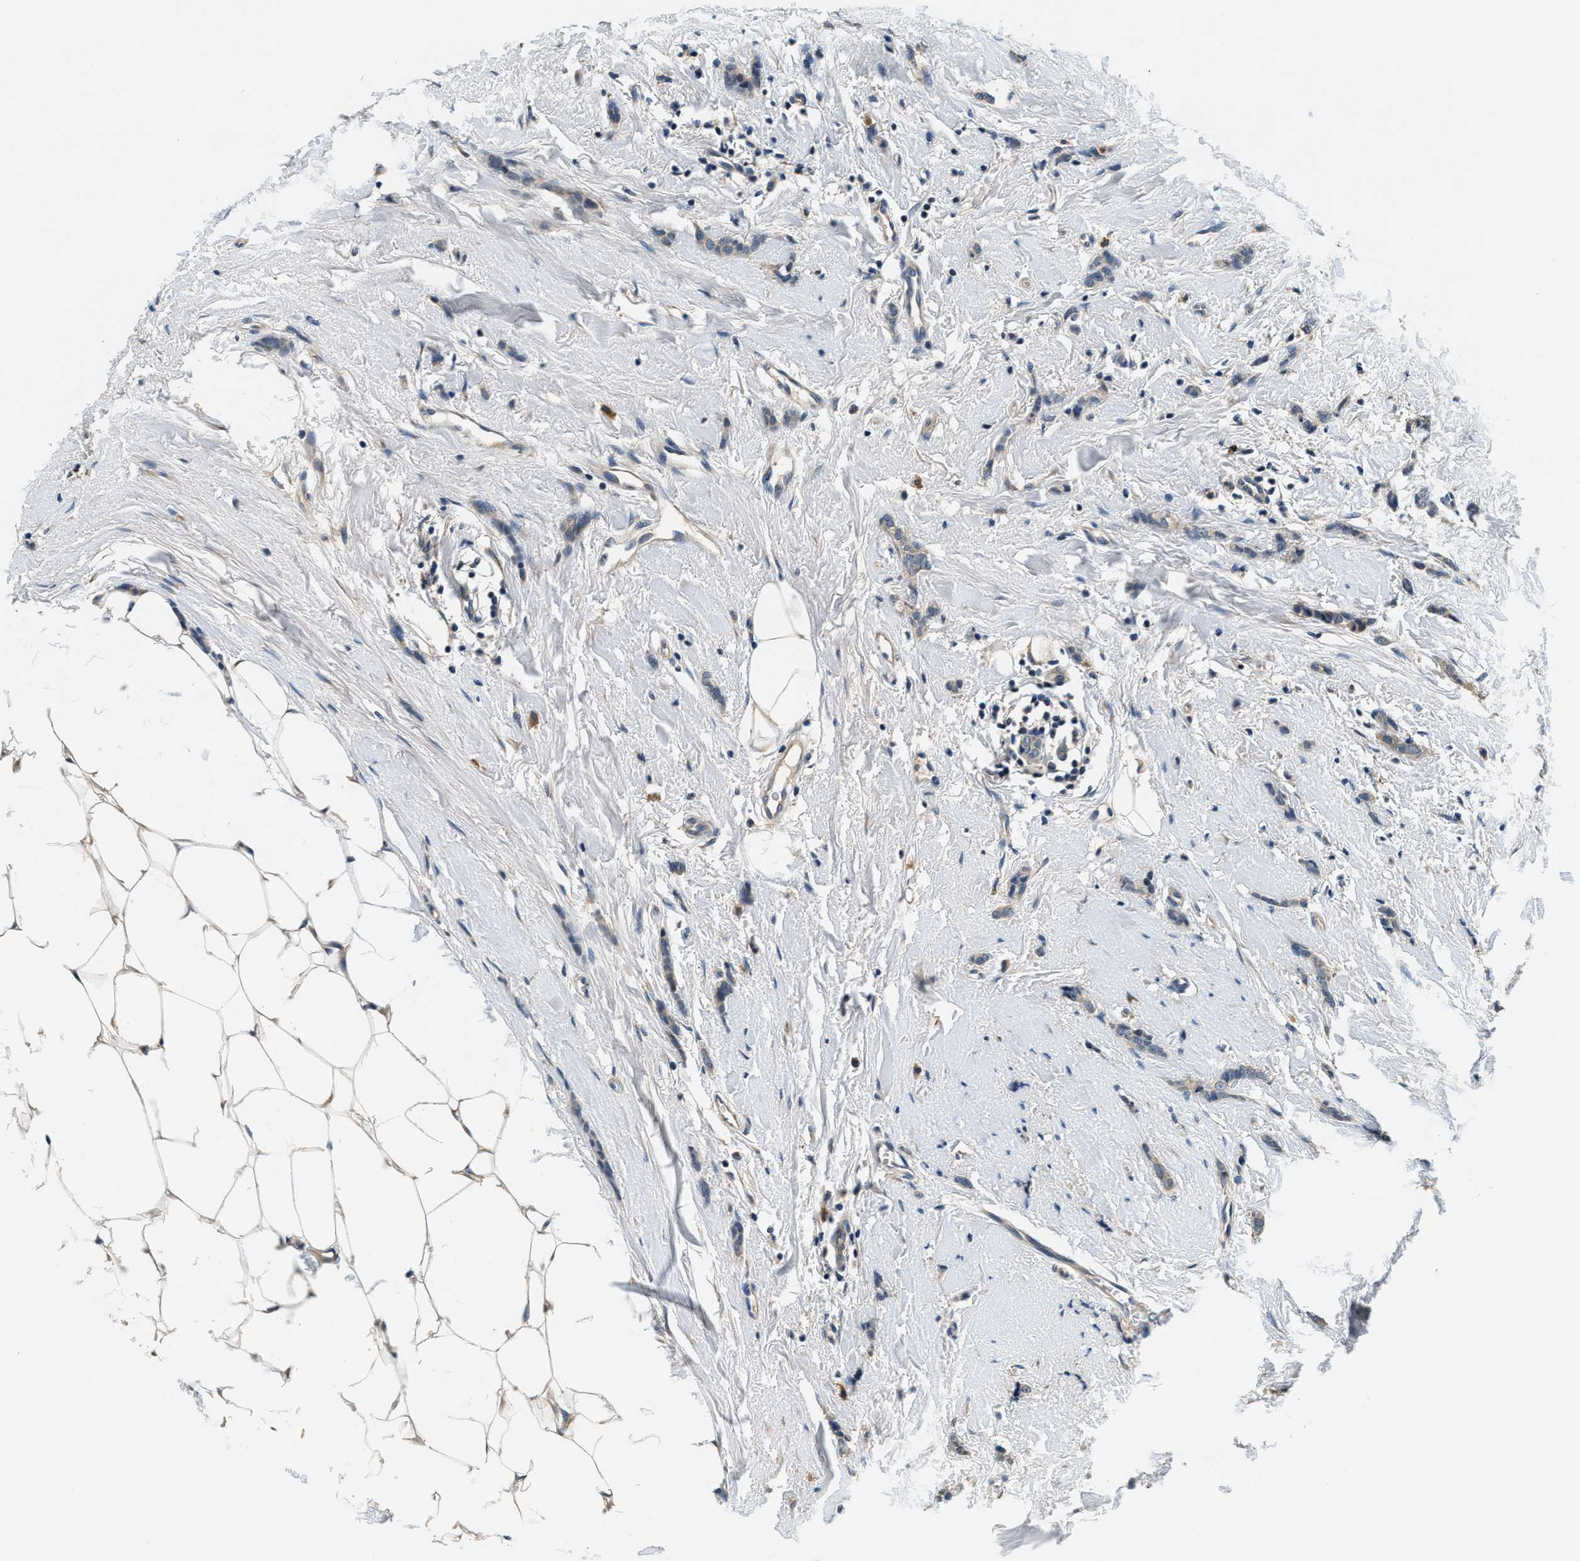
{"staining": {"intensity": "weak", "quantity": "<25%", "location": "cytoplasmic/membranous"}, "tissue": "breast cancer", "cell_type": "Tumor cells", "image_type": "cancer", "snomed": [{"axis": "morphology", "description": "Lobular carcinoma"}, {"axis": "topography", "description": "Skin"}, {"axis": "topography", "description": "Breast"}], "caption": "High magnification brightfield microscopy of breast cancer stained with DAB (brown) and counterstained with hematoxylin (blue): tumor cells show no significant expression.", "gene": "ALDH3A2", "patient": {"sex": "female", "age": 46}}